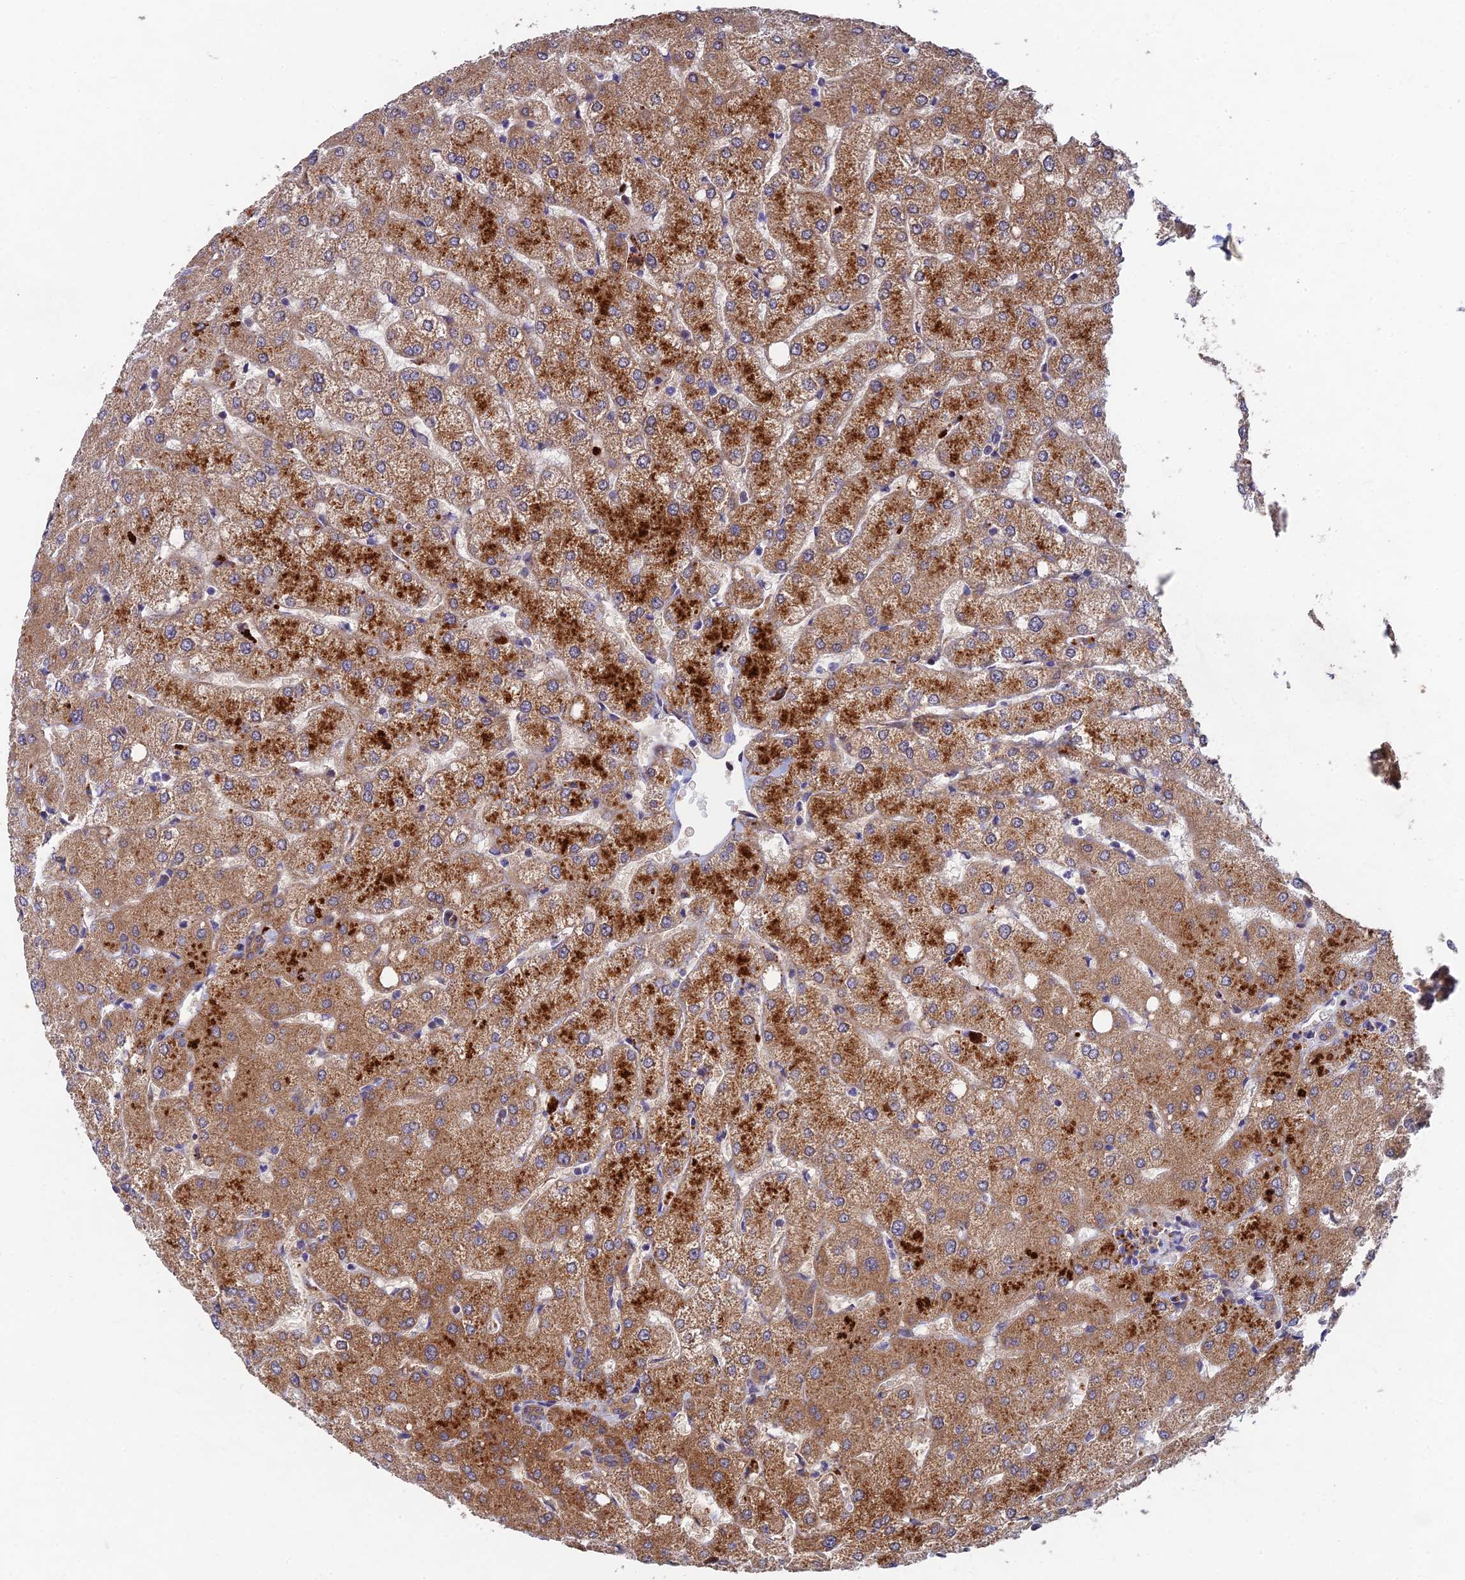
{"staining": {"intensity": "moderate", "quantity": ">75%", "location": "cytoplasmic/membranous"}, "tissue": "liver", "cell_type": "Cholangiocytes", "image_type": "normal", "snomed": [{"axis": "morphology", "description": "Normal tissue, NOS"}, {"axis": "topography", "description": "Liver"}], "caption": "IHC staining of unremarkable liver, which exhibits medium levels of moderate cytoplasmic/membranous staining in about >75% of cholangiocytes indicating moderate cytoplasmic/membranous protein staining. The staining was performed using DAB (brown) for protein detection and nuclei were counterstained in hematoxylin (blue).", "gene": "NSMCE1", "patient": {"sex": "female", "age": 54}}